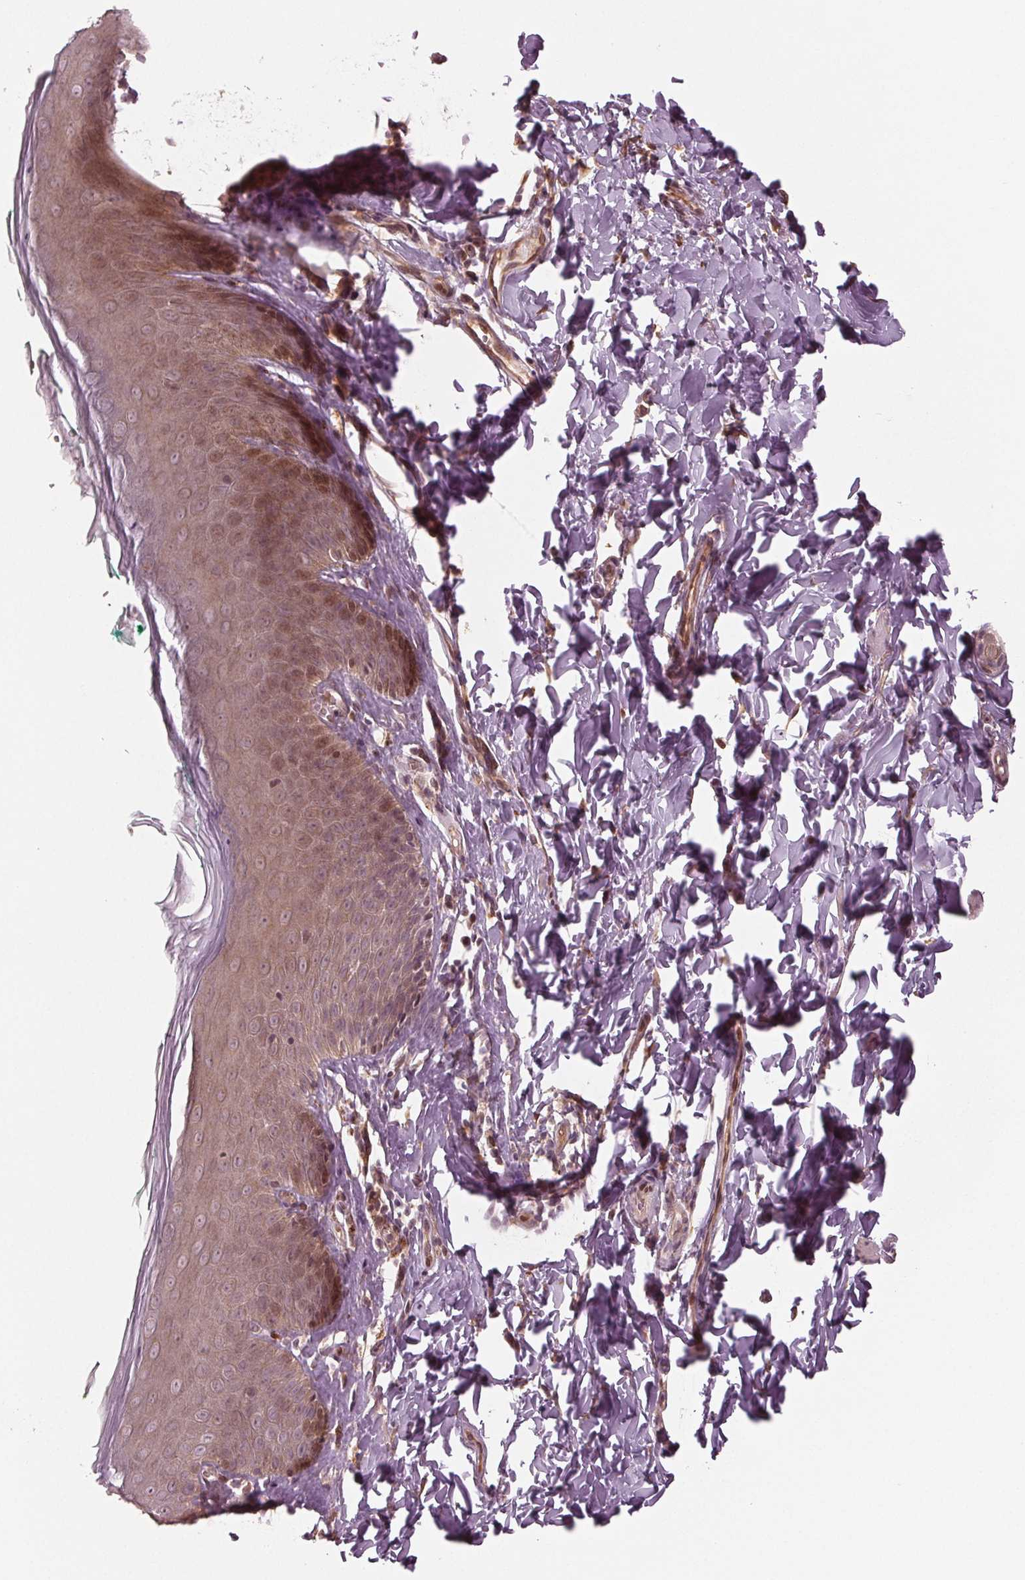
{"staining": {"intensity": "moderate", "quantity": "25%-75%", "location": "cytoplasmic/membranous,nuclear"}, "tissue": "skin", "cell_type": "Epidermal cells", "image_type": "normal", "snomed": [{"axis": "morphology", "description": "Normal tissue, NOS"}, {"axis": "topography", "description": "Vulva"}, {"axis": "topography", "description": "Peripheral nerve tissue"}], "caption": "Protein staining of unremarkable skin shows moderate cytoplasmic/membranous,nuclear staining in about 25%-75% of epidermal cells. The staining was performed using DAB, with brown indicating positive protein expression. Nuclei are stained blue with hematoxylin.", "gene": "CMIP", "patient": {"sex": "female", "age": 66}}